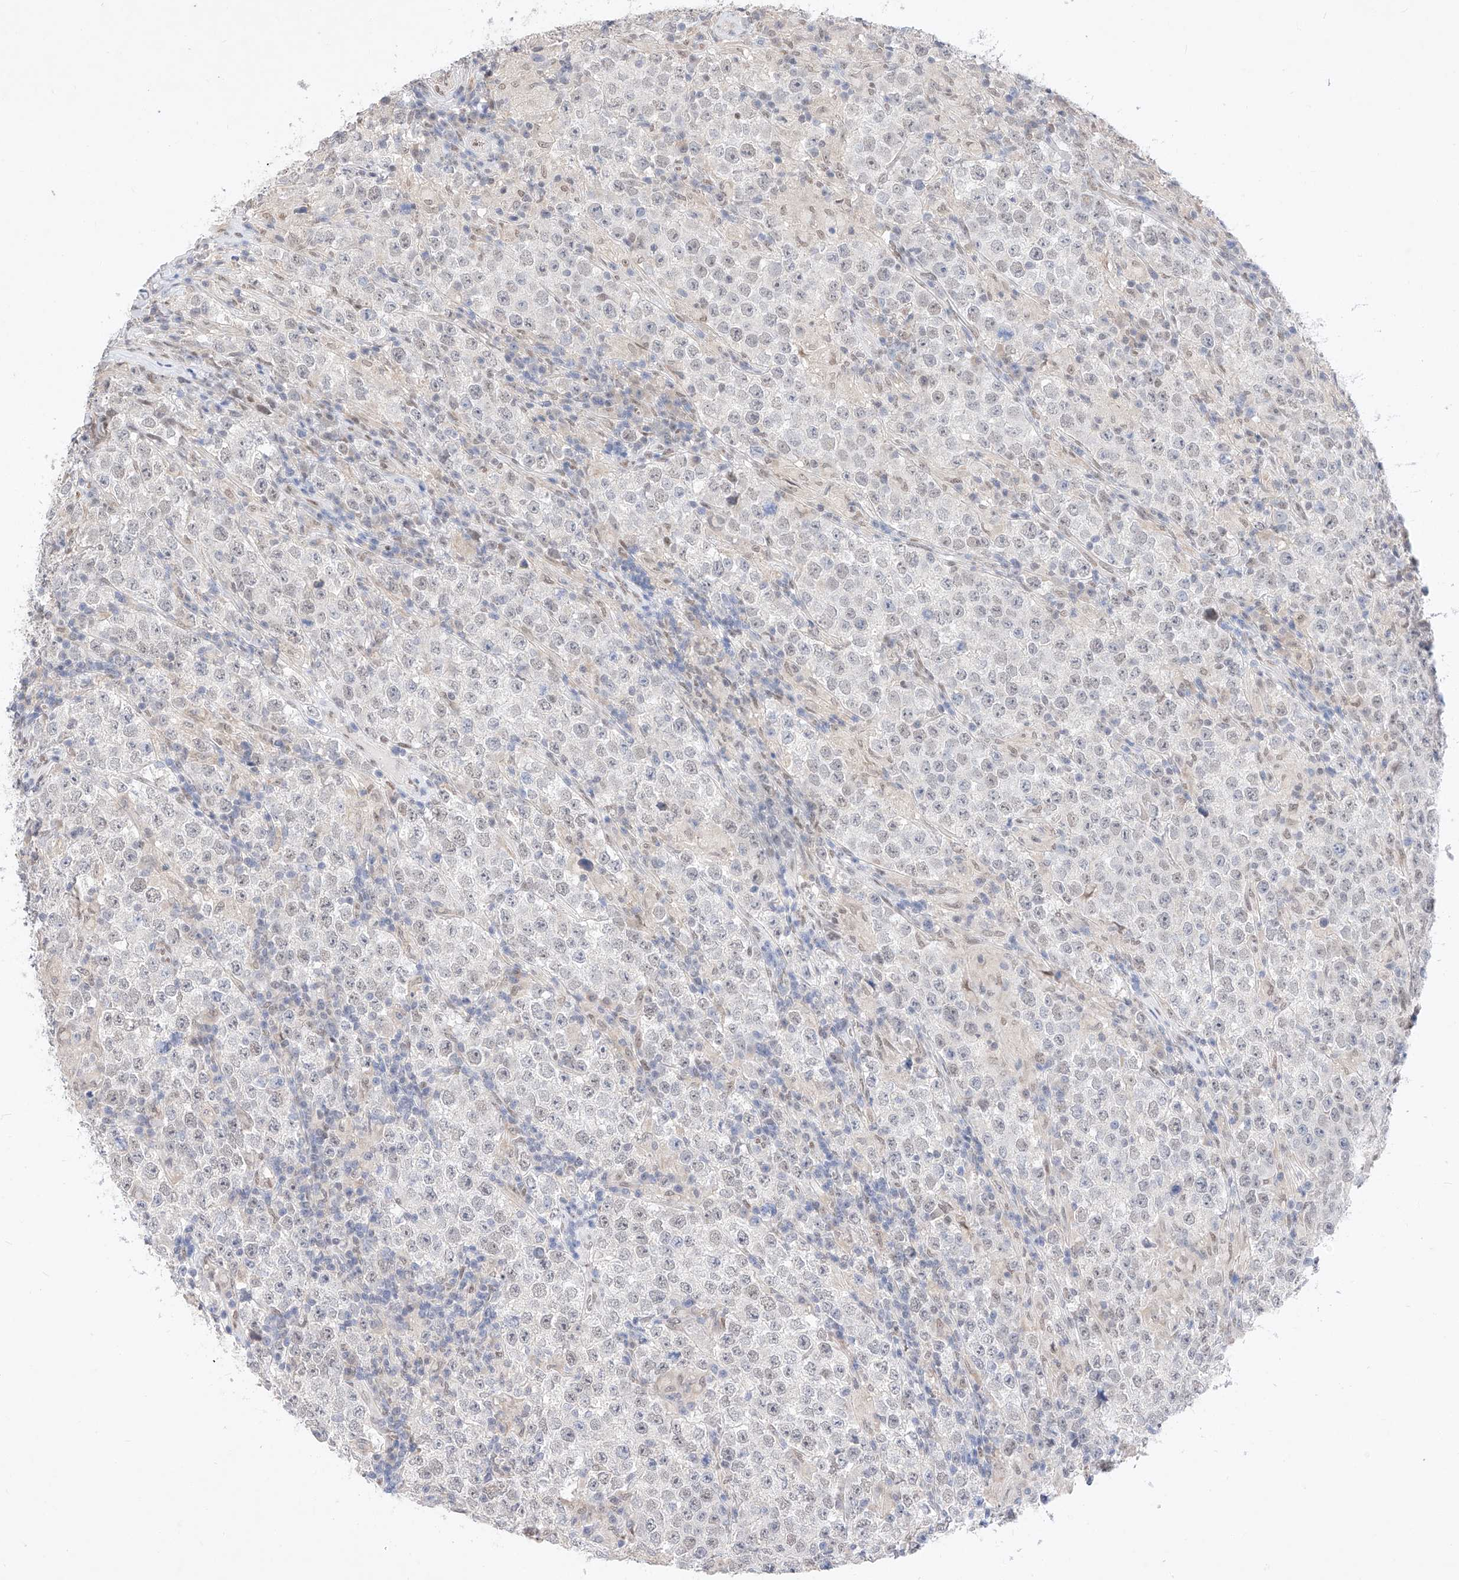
{"staining": {"intensity": "negative", "quantity": "none", "location": "none"}, "tissue": "testis cancer", "cell_type": "Tumor cells", "image_type": "cancer", "snomed": [{"axis": "morphology", "description": "Normal tissue, NOS"}, {"axis": "morphology", "description": "Urothelial carcinoma, High grade"}, {"axis": "morphology", "description": "Seminoma, NOS"}, {"axis": "morphology", "description": "Carcinoma, Embryonal, NOS"}, {"axis": "topography", "description": "Urinary bladder"}, {"axis": "topography", "description": "Testis"}], "caption": "Testis cancer was stained to show a protein in brown. There is no significant expression in tumor cells.", "gene": "KCNJ1", "patient": {"sex": "male", "age": 41}}